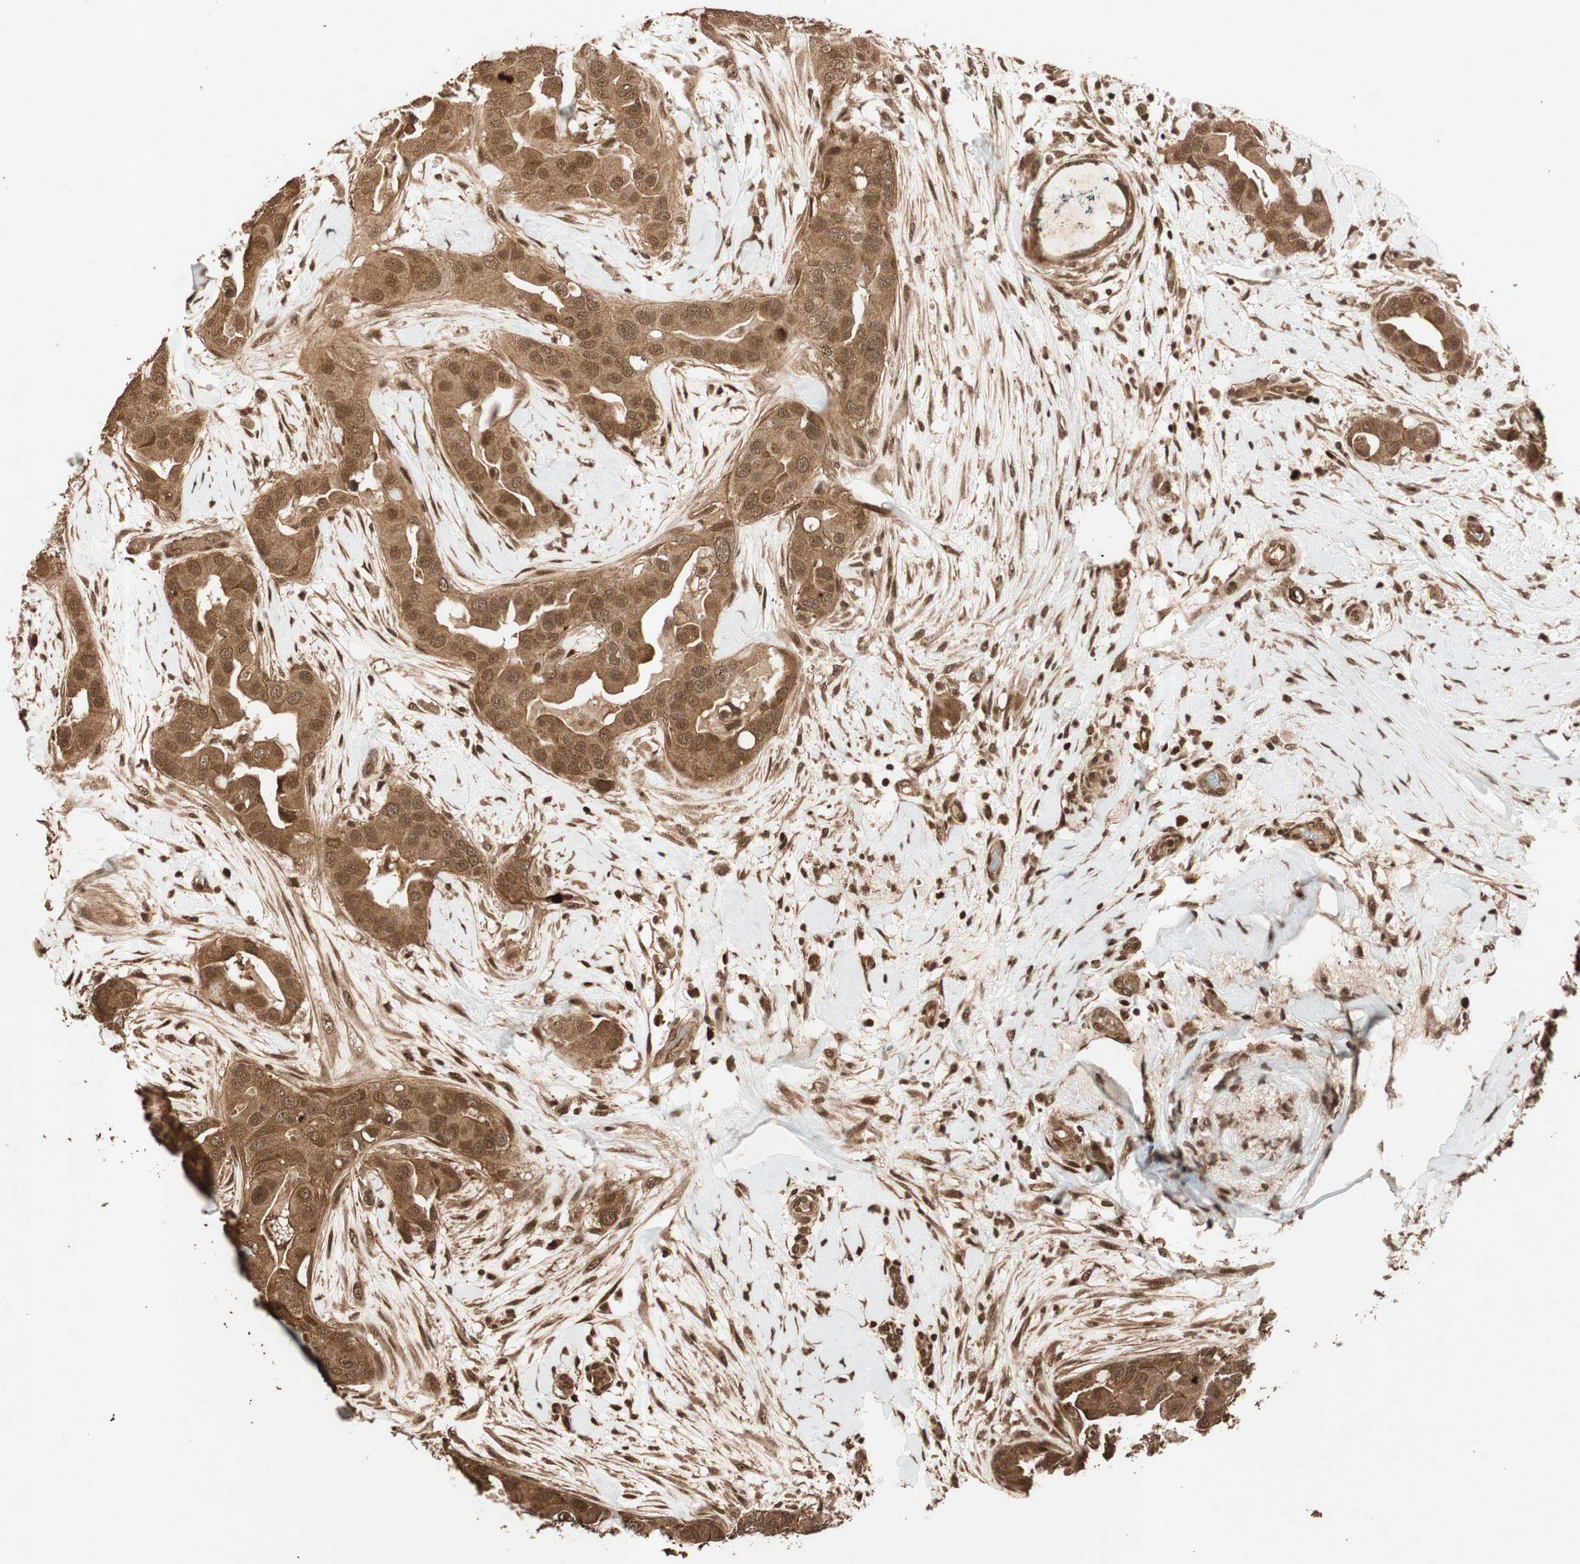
{"staining": {"intensity": "moderate", "quantity": ">75%", "location": "cytoplasmic/membranous"}, "tissue": "breast cancer", "cell_type": "Tumor cells", "image_type": "cancer", "snomed": [{"axis": "morphology", "description": "Duct carcinoma"}, {"axis": "topography", "description": "Breast"}], "caption": "This photomicrograph exhibits breast cancer (infiltrating ductal carcinoma) stained with immunohistochemistry (IHC) to label a protein in brown. The cytoplasmic/membranous of tumor cells show moderate positivity for the protein. Nuclei are counter-stained blue.", "gene": "ALKBH5", "patient": {"sex": "female", "age": 40}}